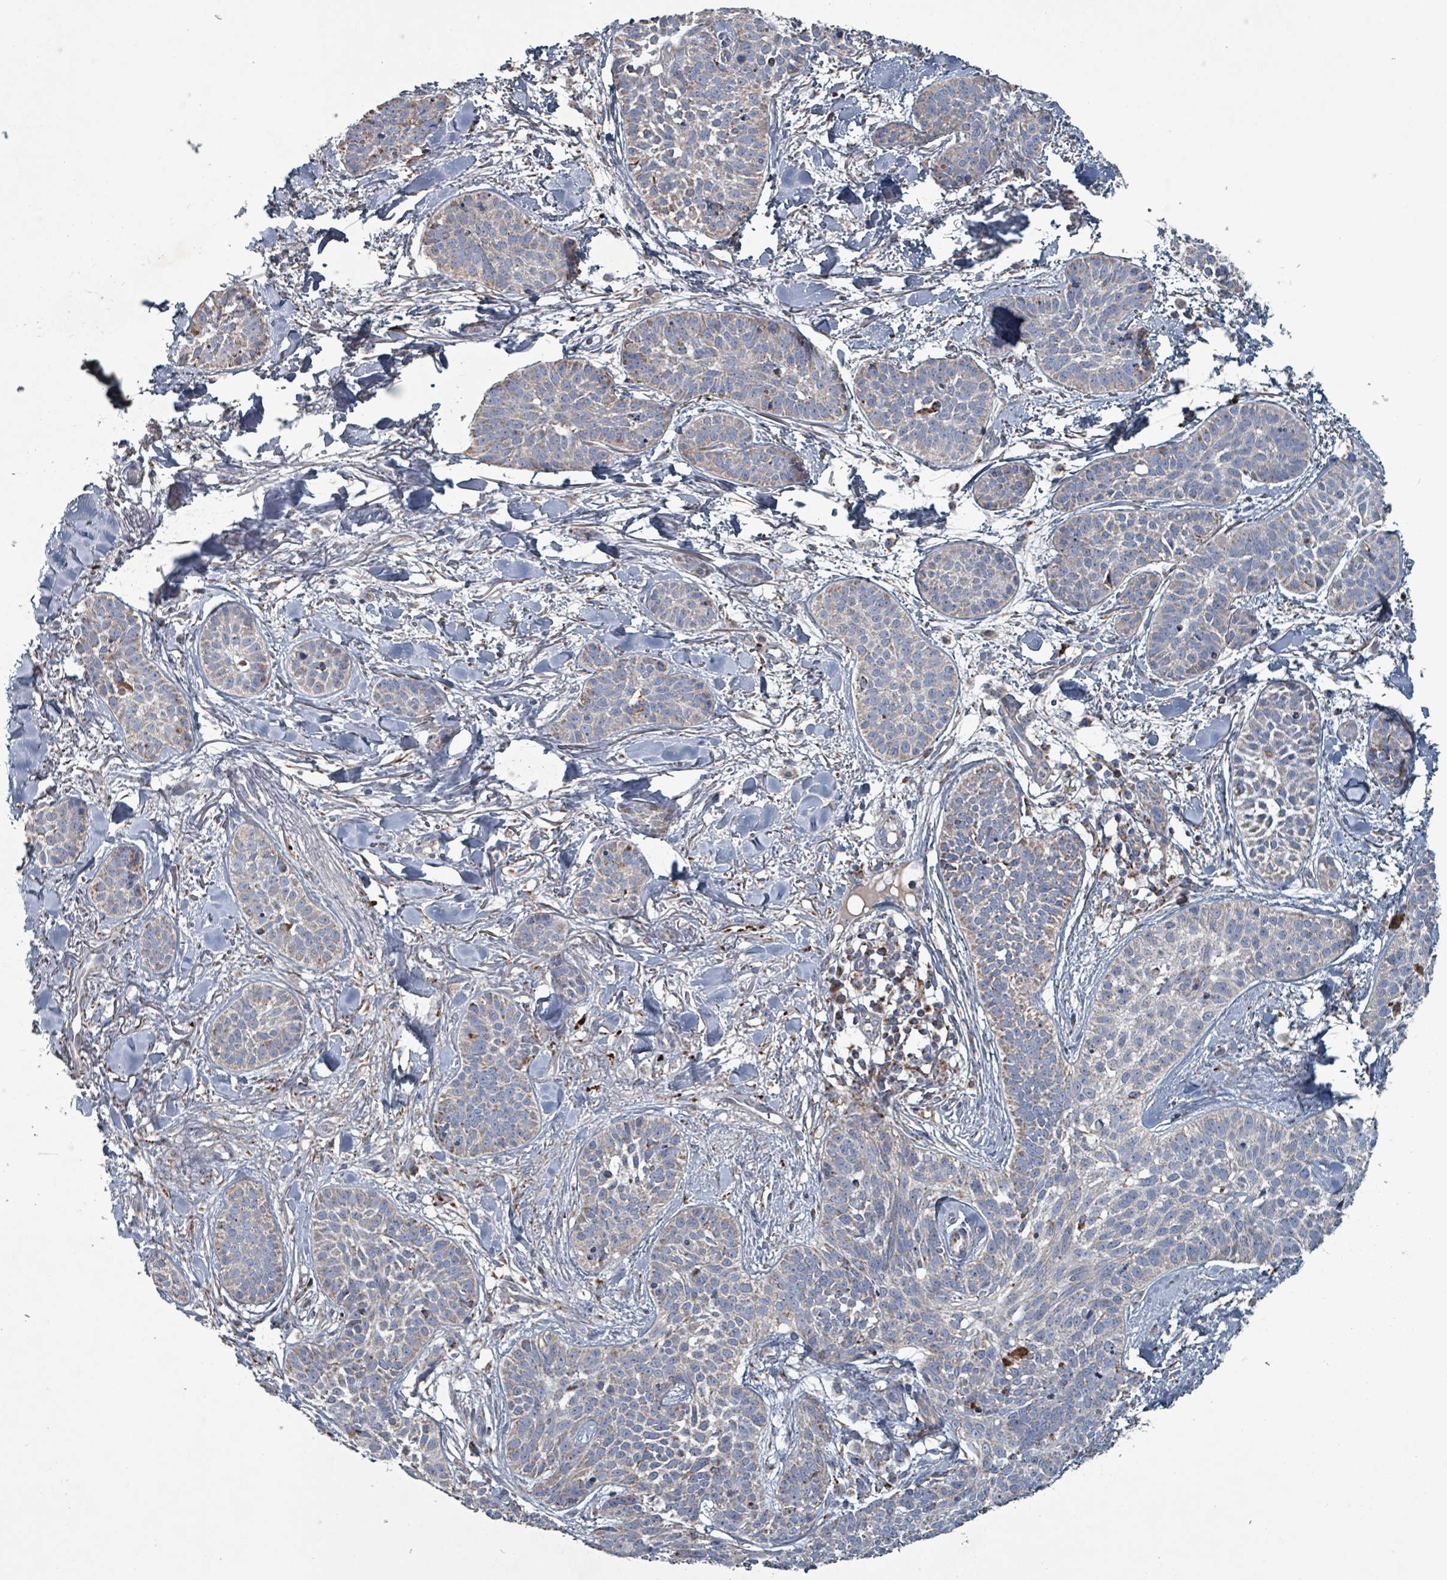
{"staining": {"intensity": "weak", "quantity": "25%-75%", "location": "cytoplasmic/membranous"}, "tissue": "skin cancer", "cell_type": "Tumor cells", "image_type": "cancer", "snomed": [{"axis": "morphology", "description": "Basal cell carcinoma"}, {"axis": "topography", "description": "Skin"}], "caption": "A brown stain highlights weak cytoplasmic/membranous staining of a protein in basal cell carcinoma (skin) tumor cells. The protein of interest is stained brown, and the nuclei are stained in blue (DAB IHC with brightfield microscopy, high magnification).", "gene": "ABHD18", "patient": {"sex": "male", "age": 52}}